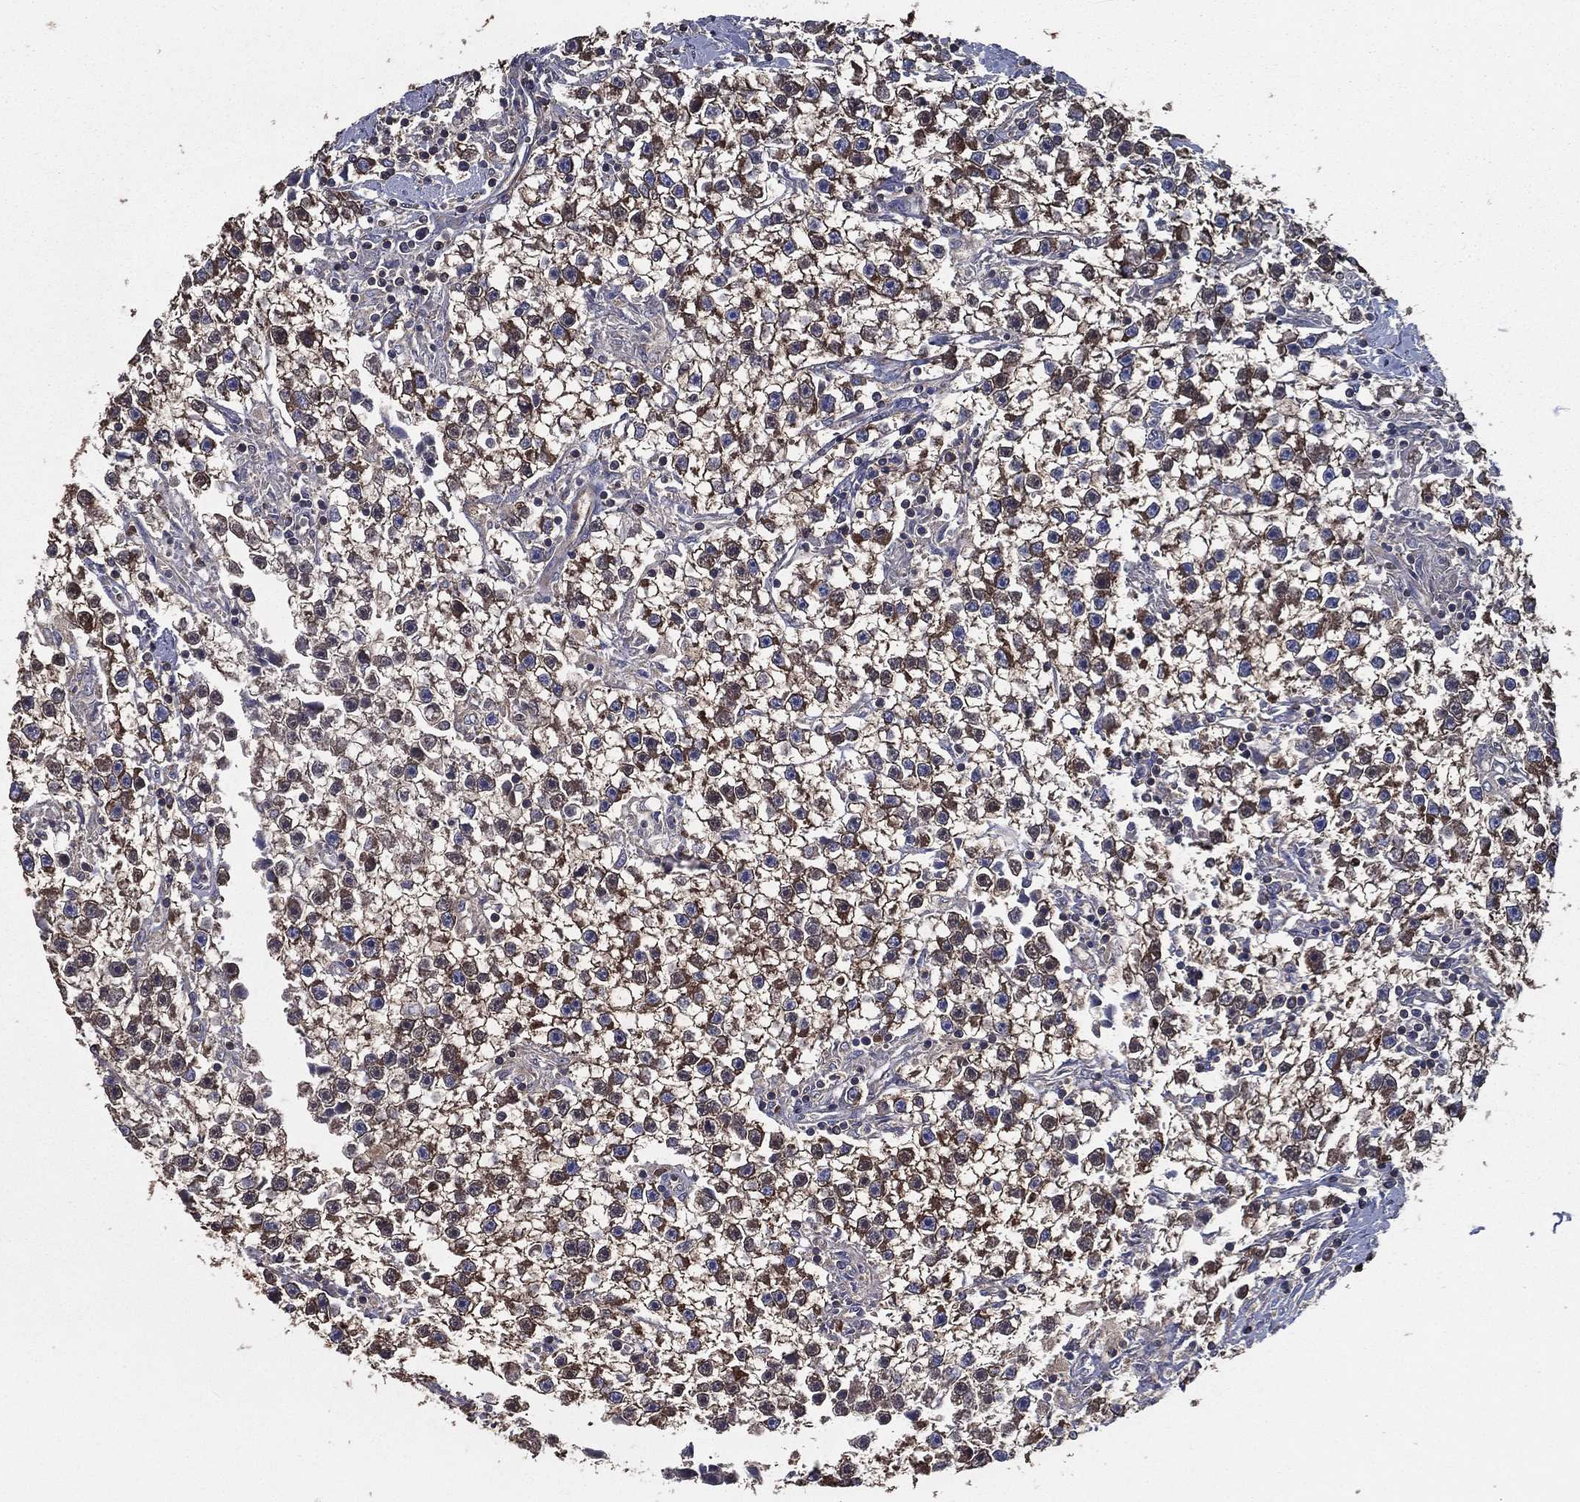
{"staining": {"intensity": "strong", "quantity": ">75%", "location": "cytoplasmic/membranous"}, "tissue": "testis cancer", "cell_type": "Tumor cells", "image_type": "cancer", "snomed": [{"axis": "morphology", "description": "Seminoma, NOS"}, {"axis": "topography", "description": "Testis"}], "caption": "There is high levels of strong cytoplasmic/membranous positivity in tumor cells of seminoma (testis), as demonstrated by immunohistochemical staining (brown color).", "gene": "SARS1", "patient": {"sex": "male", "age": 59}}